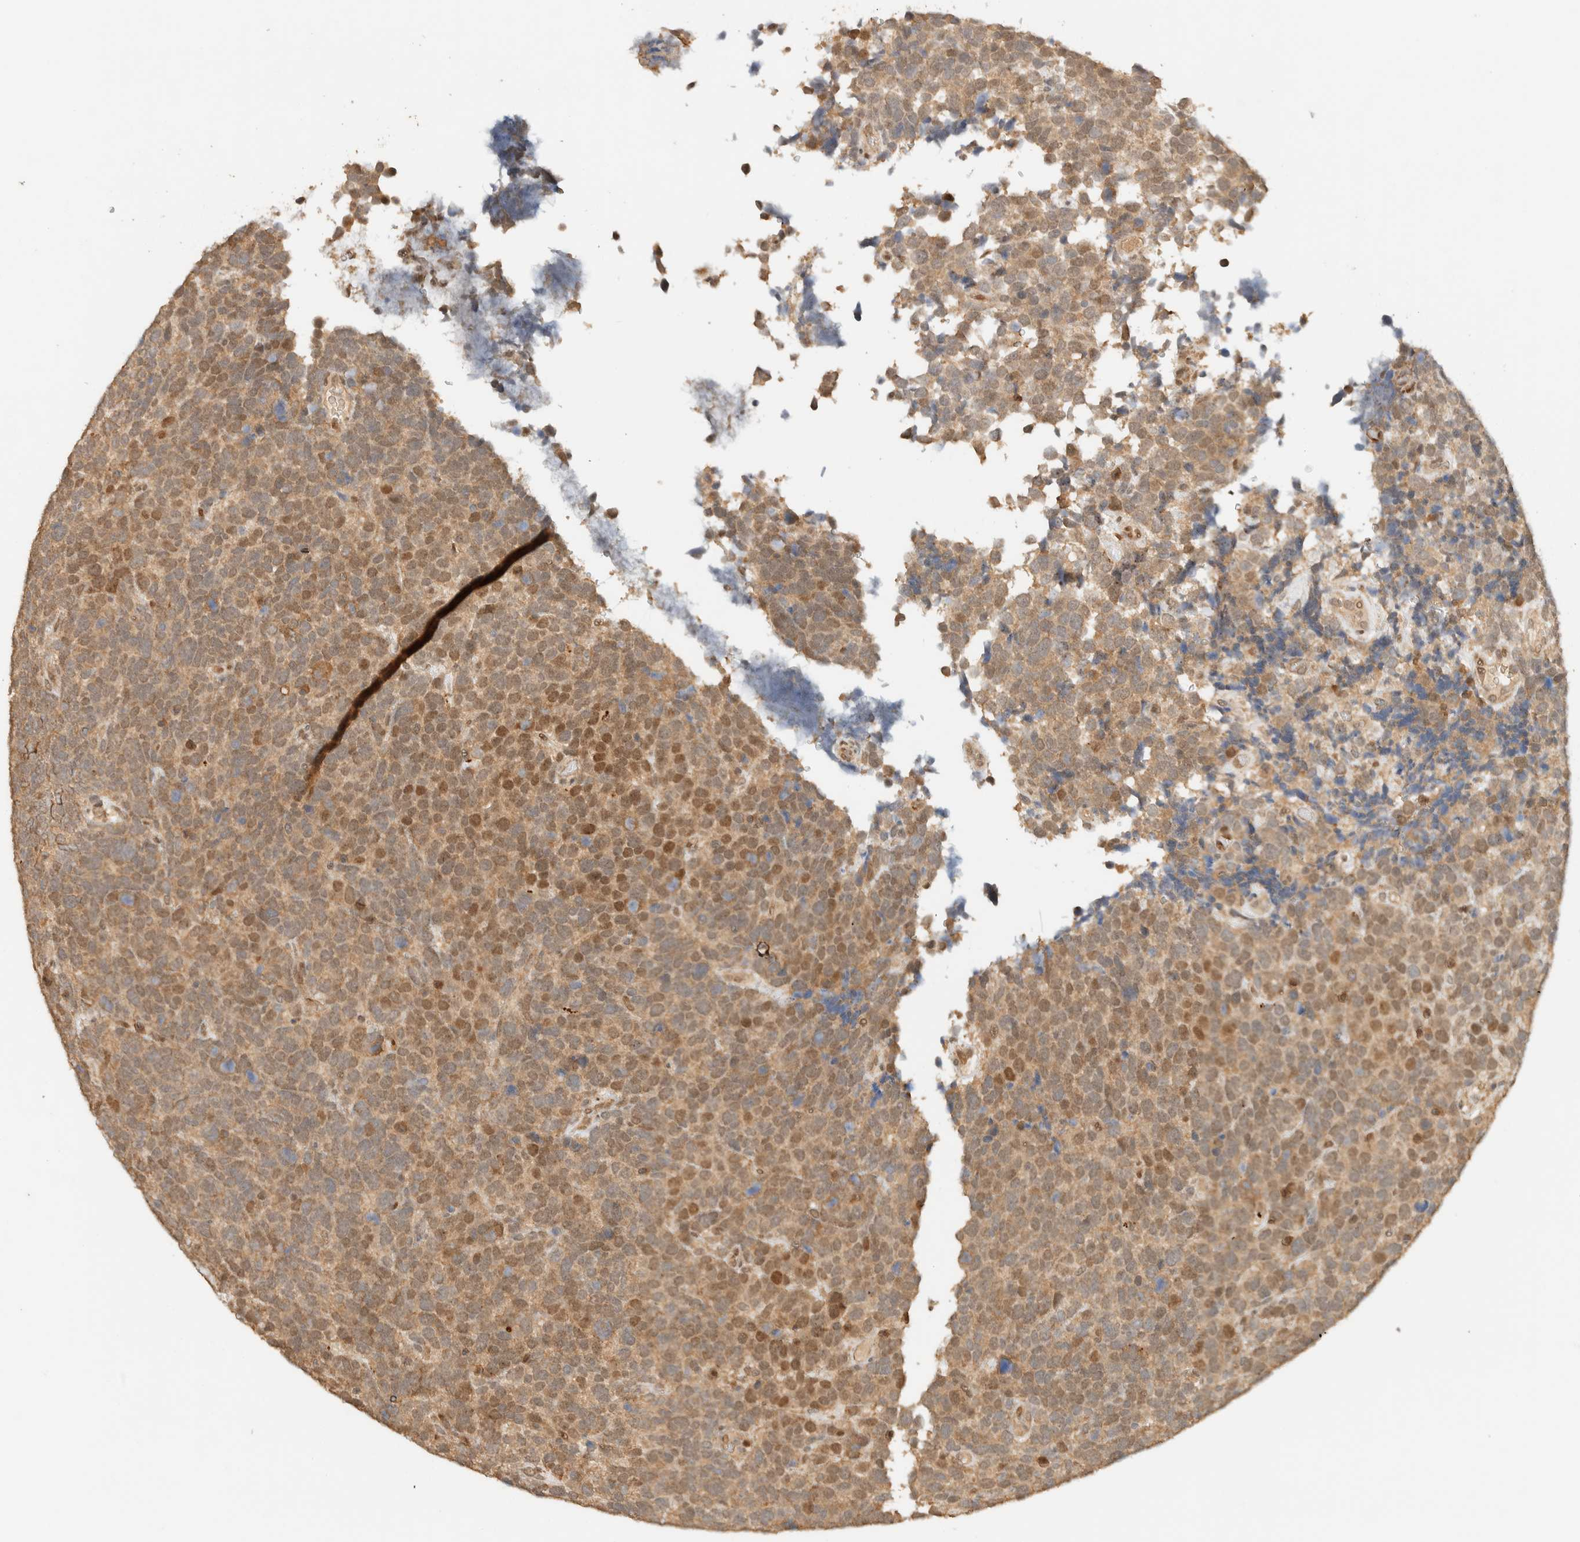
{"staining": {"intensity": "moderate", "quantity": ">75%", "location": "cytoplasmic/membranous,nuclear"}, "tissue": "urothelial cancer", "cell_type": "Tumor cells", "image_type": "cancer", "snomed": [{"axis": "morphology", "description": "Urothelial carcinoma, High grade"}, {"axis": "topography", "description": "Urinary bladder"}], "caption": "About >75% of tumor cells in urothelial carcinoma (high-grade) reveal moderate cytoplasmic/membranous and nuclear protein staining as visualized by brown immunohistochemical staining.", "gene": "ZBTB34", "patient": {"sex": "female", "age": 82}}